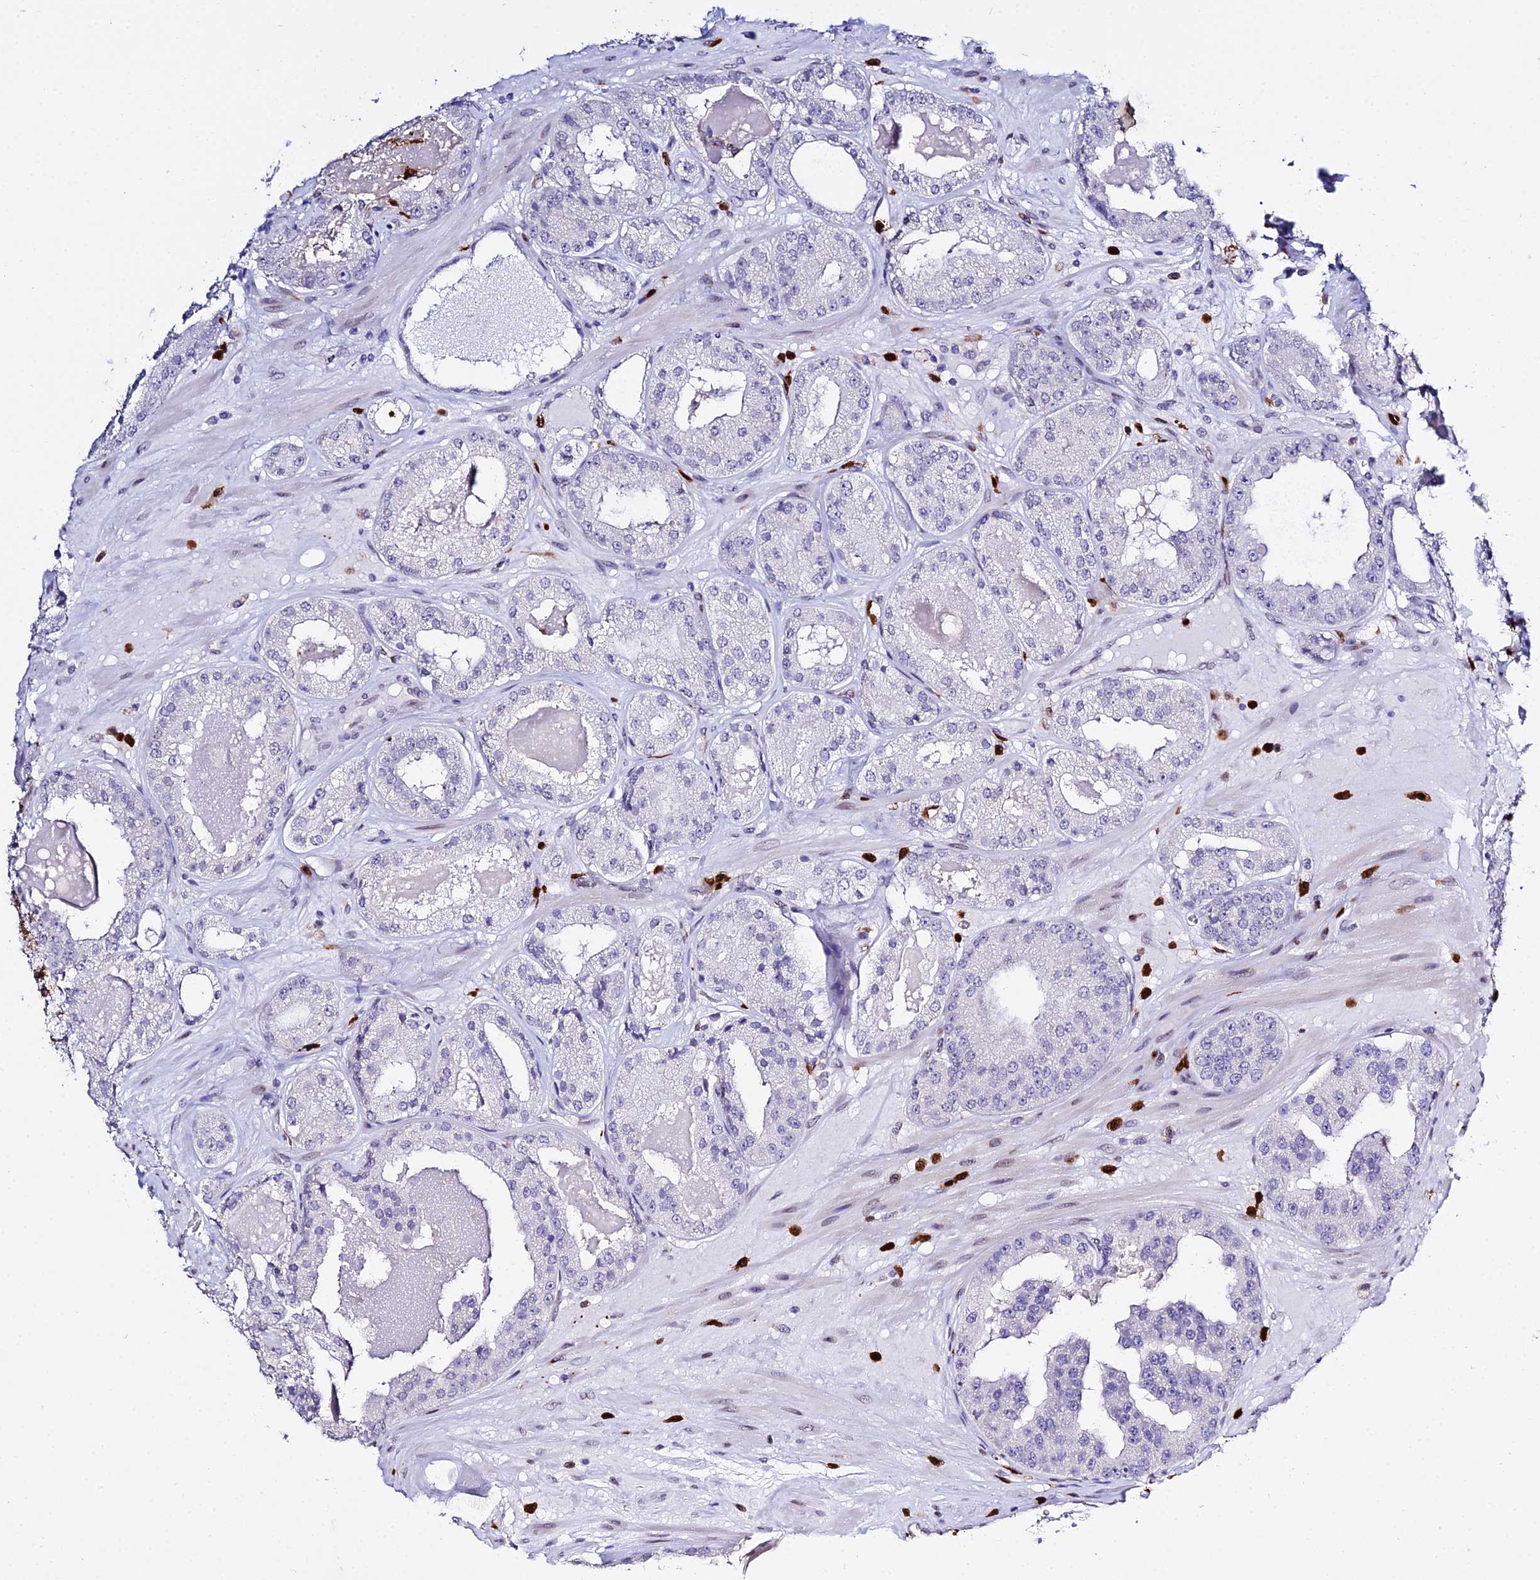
{"staining": {"intensity": "negative", "quantity": "none", "location": "none"}, "tissue": "prostate cancer", "cell_type": "Tumor cells", "image_type": "cancer", "snomed": [{"axis": "morphology", "description": "Adenocarcinoma, High grade"}, {"axis": "topography", "description": "Prostate"}], "caption": "DAB immunohistochemical staining of adenocarcinoma (high-grade) (prostate) demonstrates no significant positivity in tumor cells.", "gene": "MCM10", "patient": {"sex": "male", "age": 63}}